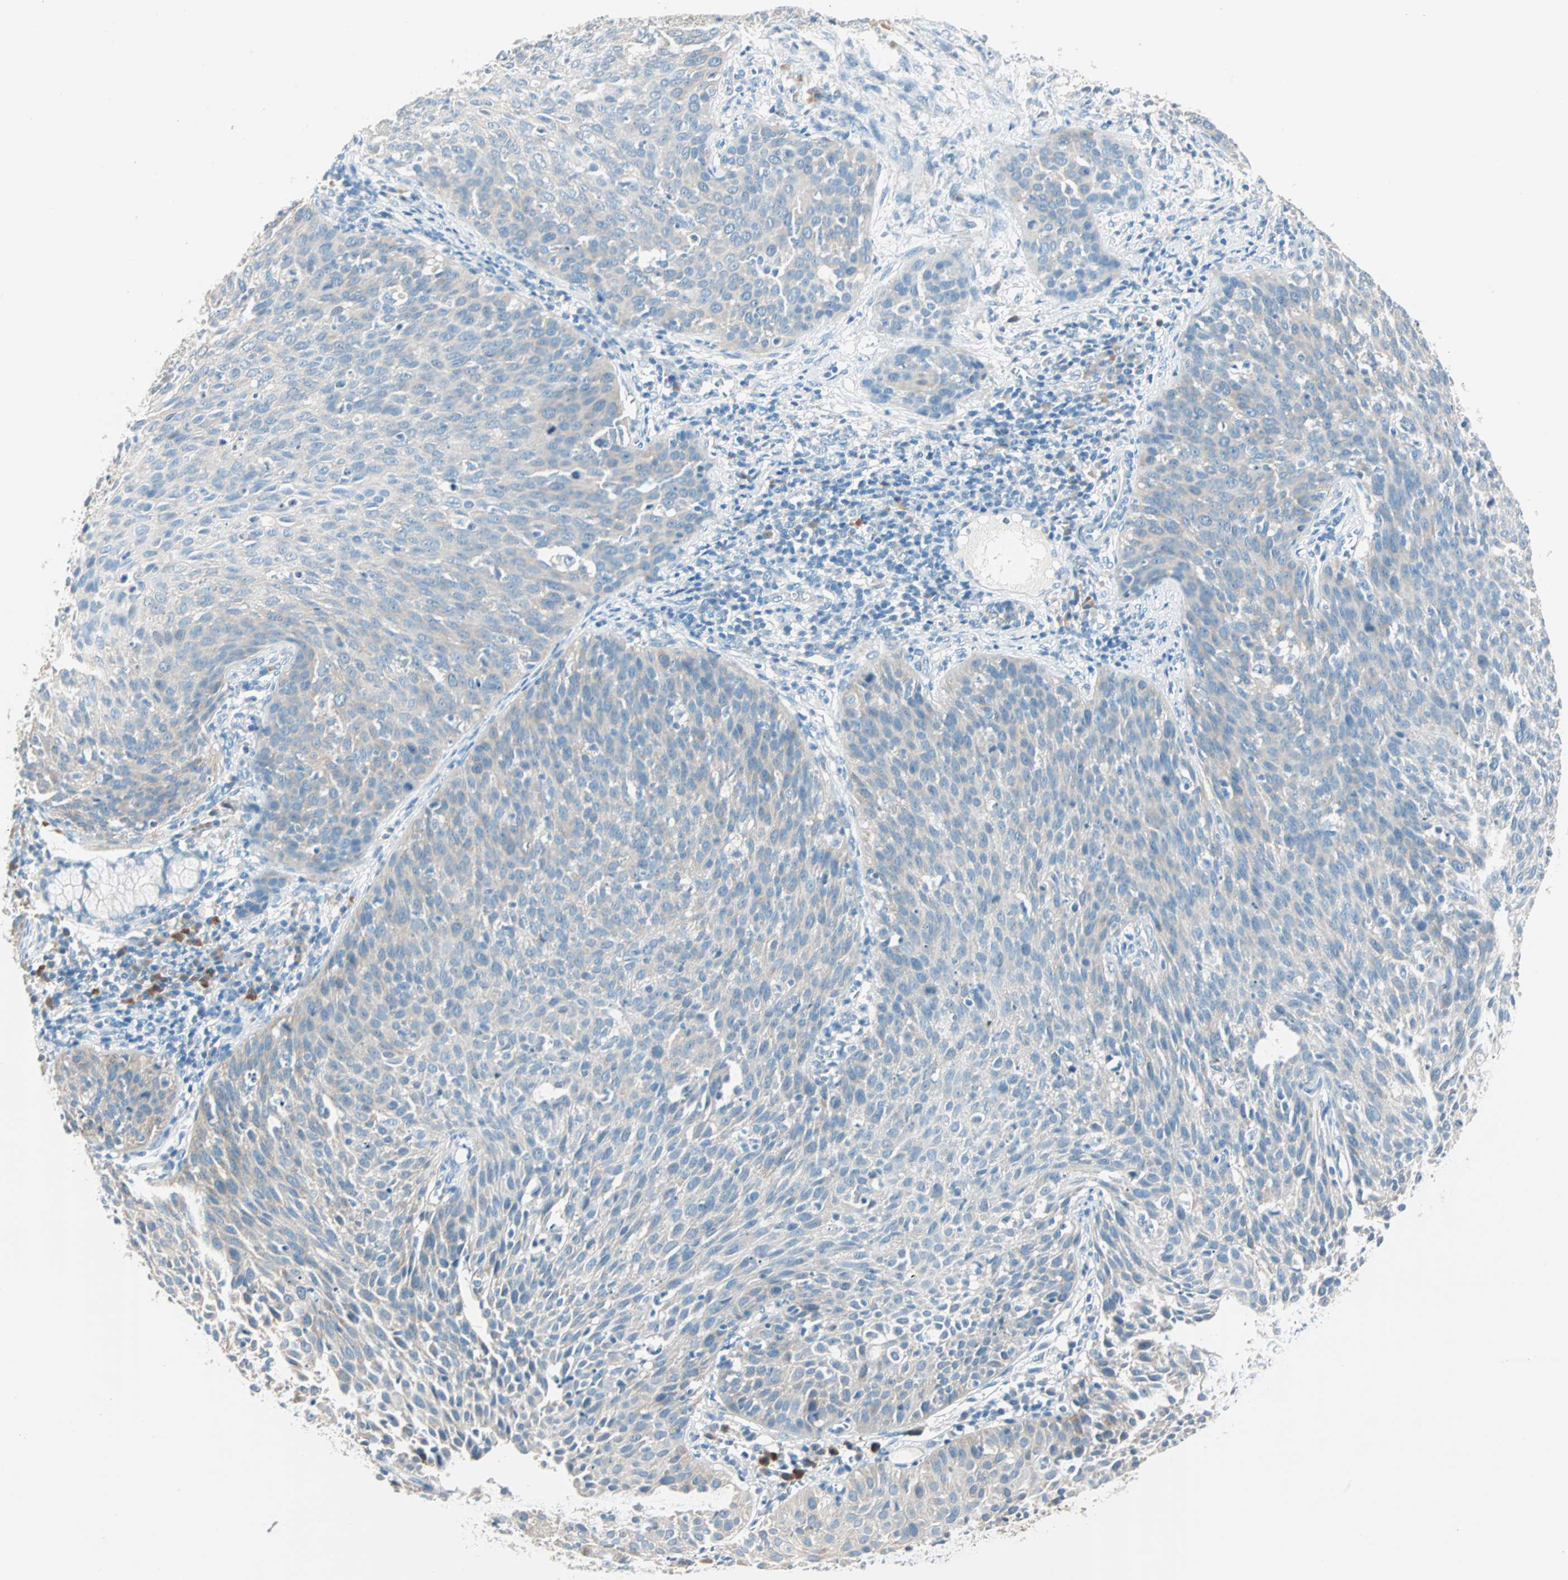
{"staining": {"intensity": "negative", "quantity": "none", "location": "none"}, "tissue": "cervical cancer", "cell_type": "Tumor cells", "image_type": "cancer", "snomed": [{"axis": "morphology", "description": "Squamous cell carcinoma, NOS"}, {"axis": "topography", "description": "Cervix"}], "caption": "A micrograph of squamous cell carcinoma (cervical) stained for a protein demonstrates no brown staining in tumor cells.", "gene": "ATF6", "patient": {"sex": "female", "age": 38}}